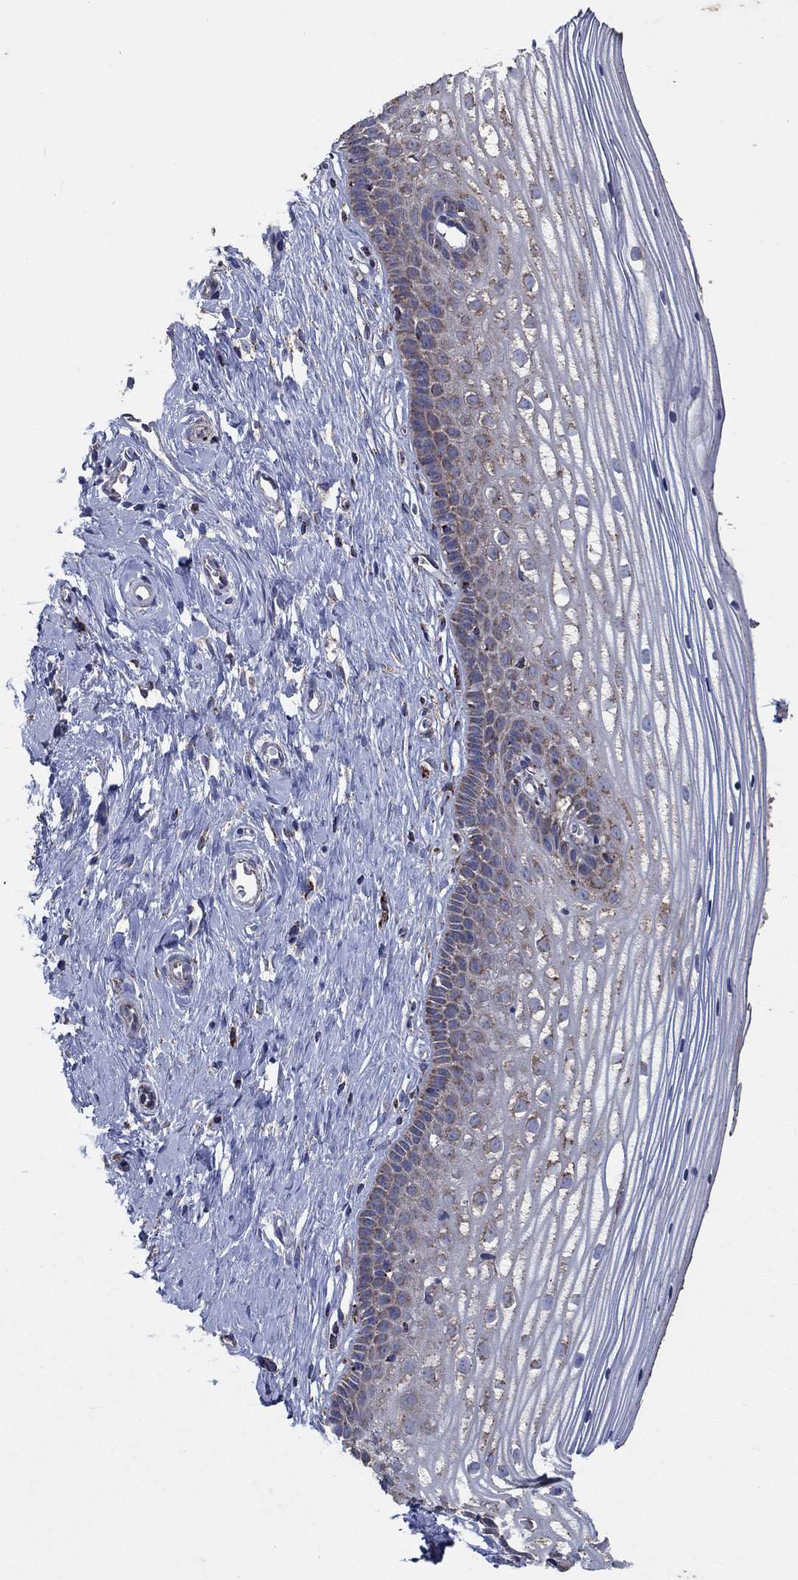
{"staining": {"intensity": "weak", "quantity": "<25%", "location": "cytoplasmic/membranous"}, "tissue": "cervix", "cell_type": "Glandular cells", "image_type": "normal", "snomed": [{"axis": "morphology", "description": "Normal tissue, NOS"}, {"axis": "topography", "description": "Cervix"}], "caption": "Immunohistochemical staining of unremarkable cervix shows no significant staining in glandular cells.", "gene": "NCEH1", "patient": {"sex": "female", "age": 40}}